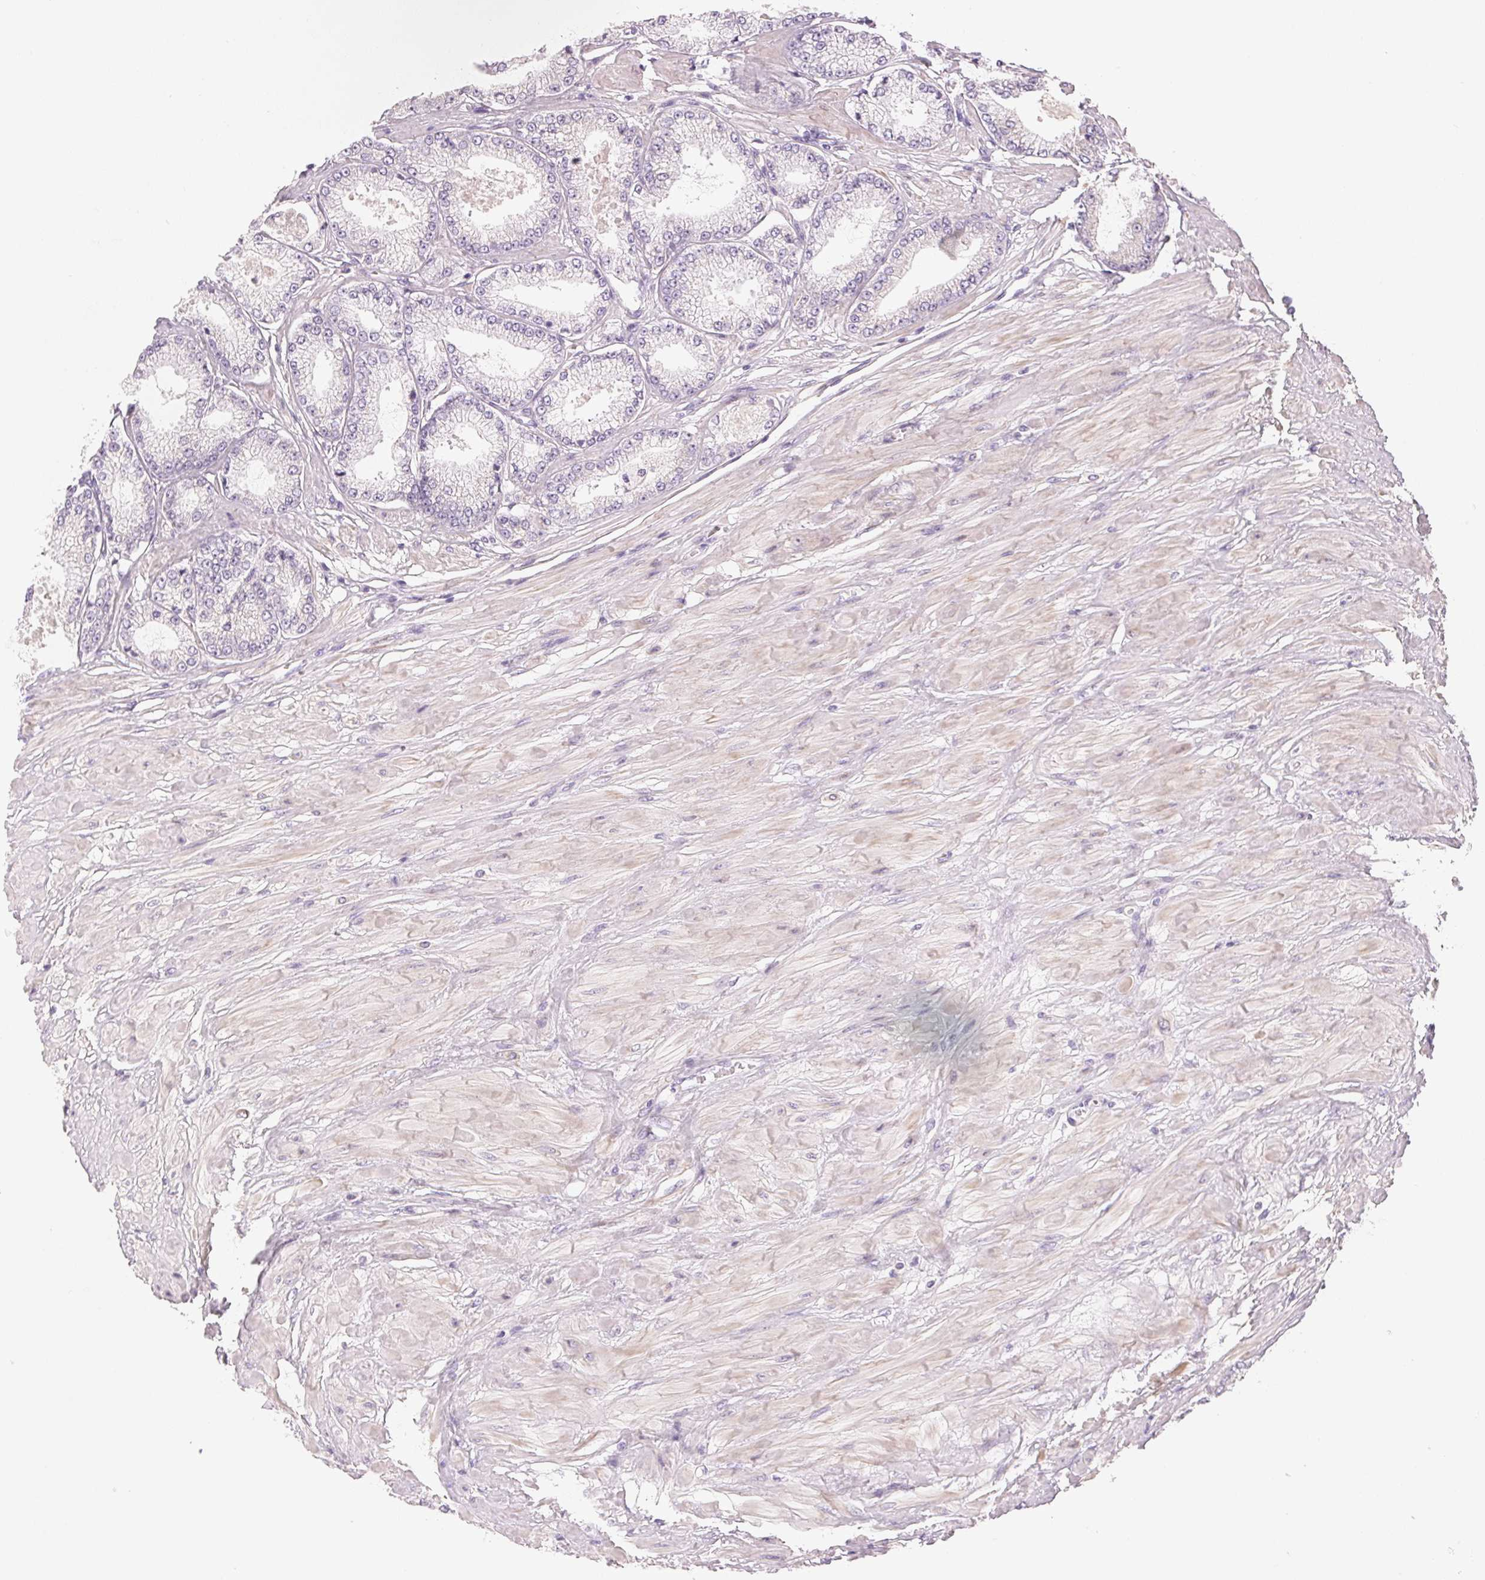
{"staining": {"intensity": "negative", "quantity": "none", "location": "none"}, "tissue": "prostate cancer", "cell_type": "Tumor cells", "image_type": "cancer", "snomed": [{"axis": "morphology", "description": "Adenocarcinoma, Low grade"}, {"axis": "topography", "description": "Prostate"}], "caption": "Human low-grade adenocarcinoma (prostate) stained for a protein using IHC displays no staining in tumor cells.", "gene": "MYBL1", "patient": {"sex": "male", "age": 55}}